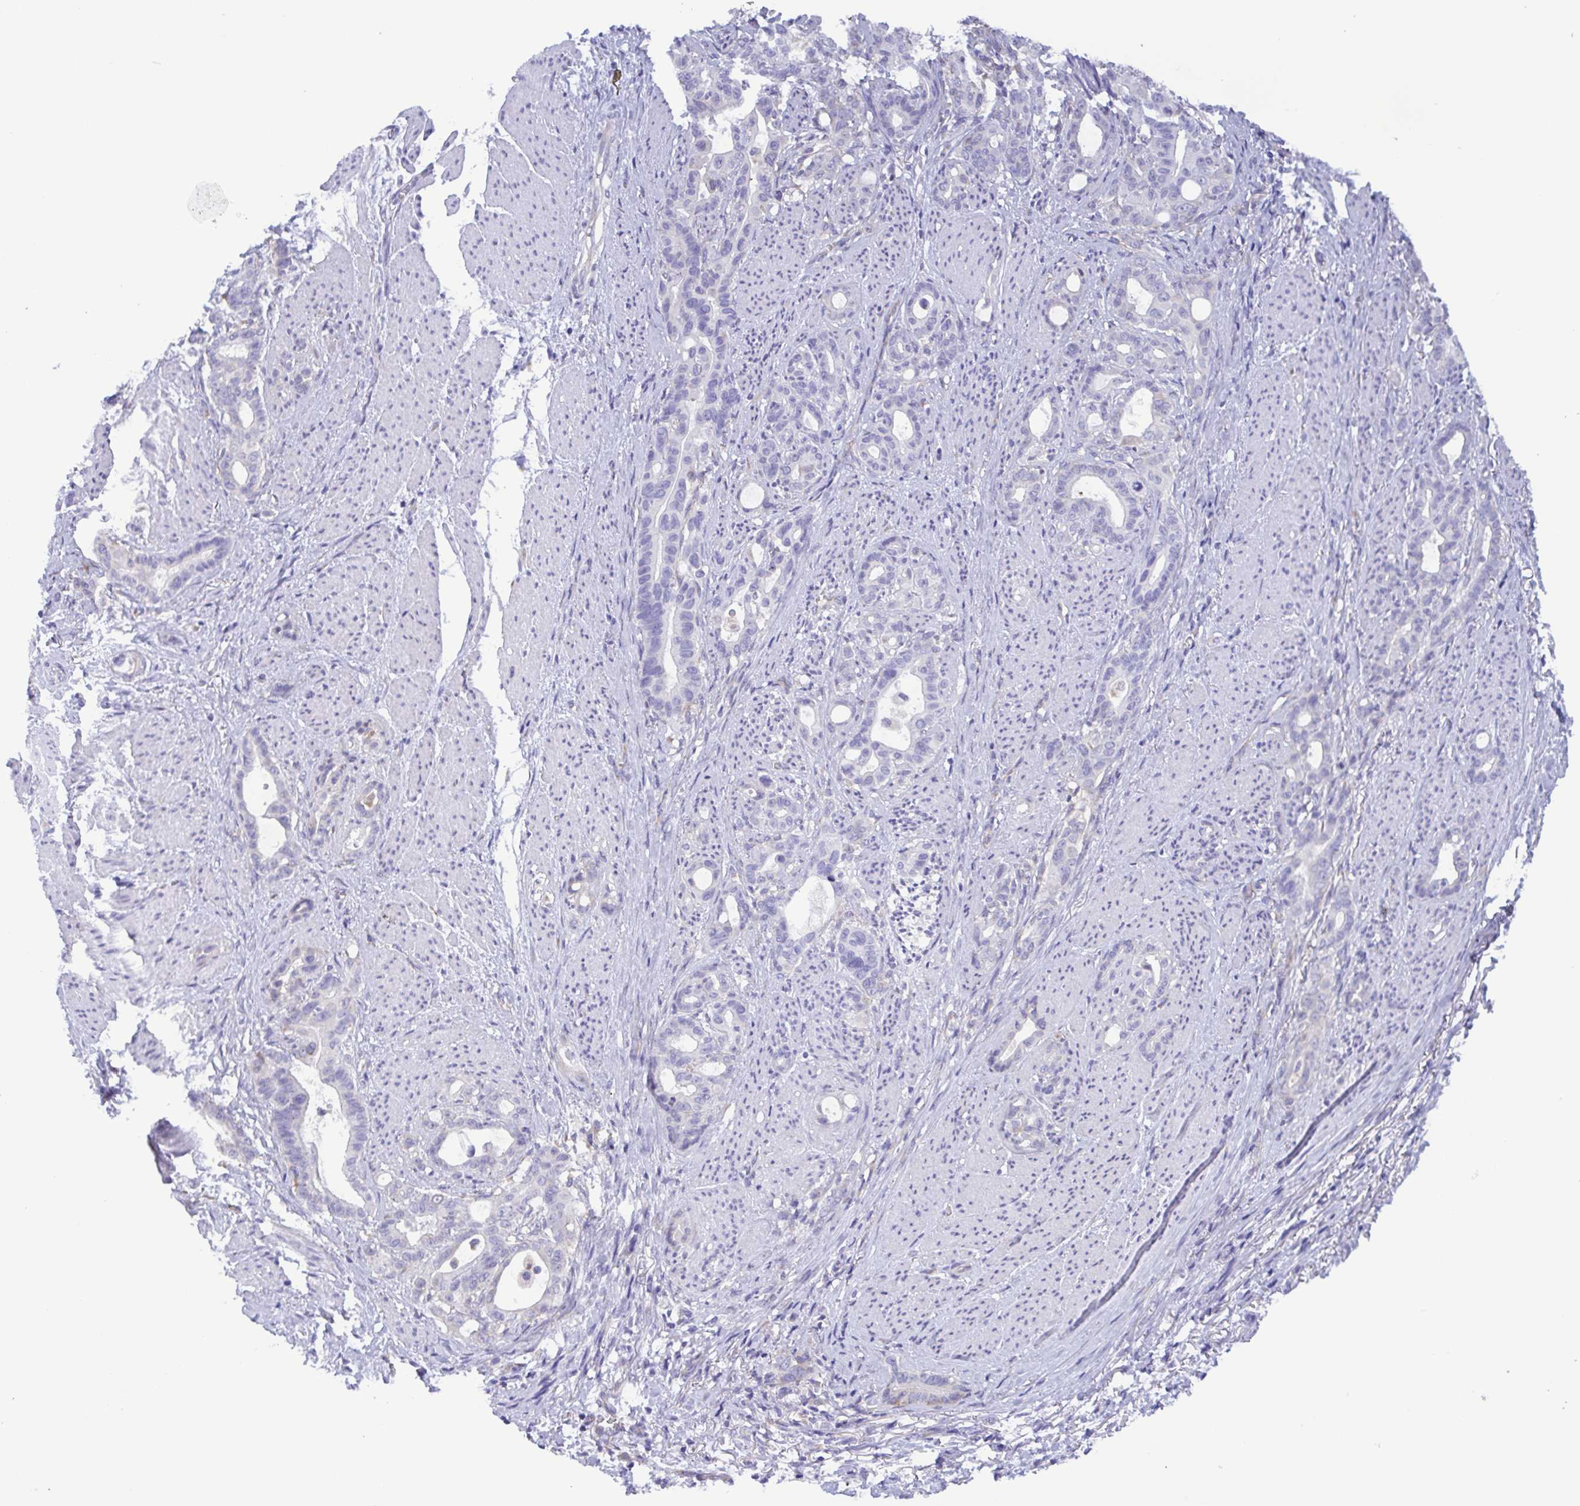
{"staining": {"intensity": "negative", "quantity": "none", "location": "none"}, "tissue": "stomach cancer", "cell_type": "Tumor cells", "image_type": "cancer", "snomed": [{"axis": "morphology", "description": "Normal tissue, NOS"}, {"axis": "morphology", "description": "Adenocarcinoma, NOS"}, {"axis": "topography", "description": "Esophagus"}, {"axis": "topography", "description": "Stomach, upper"}], "caption": "There is no significant expression in tumor cells of stomach cancer (adenocarcinoma).", "gene": "TNNI3", "patient": {"sex": "male", "age": 62}}